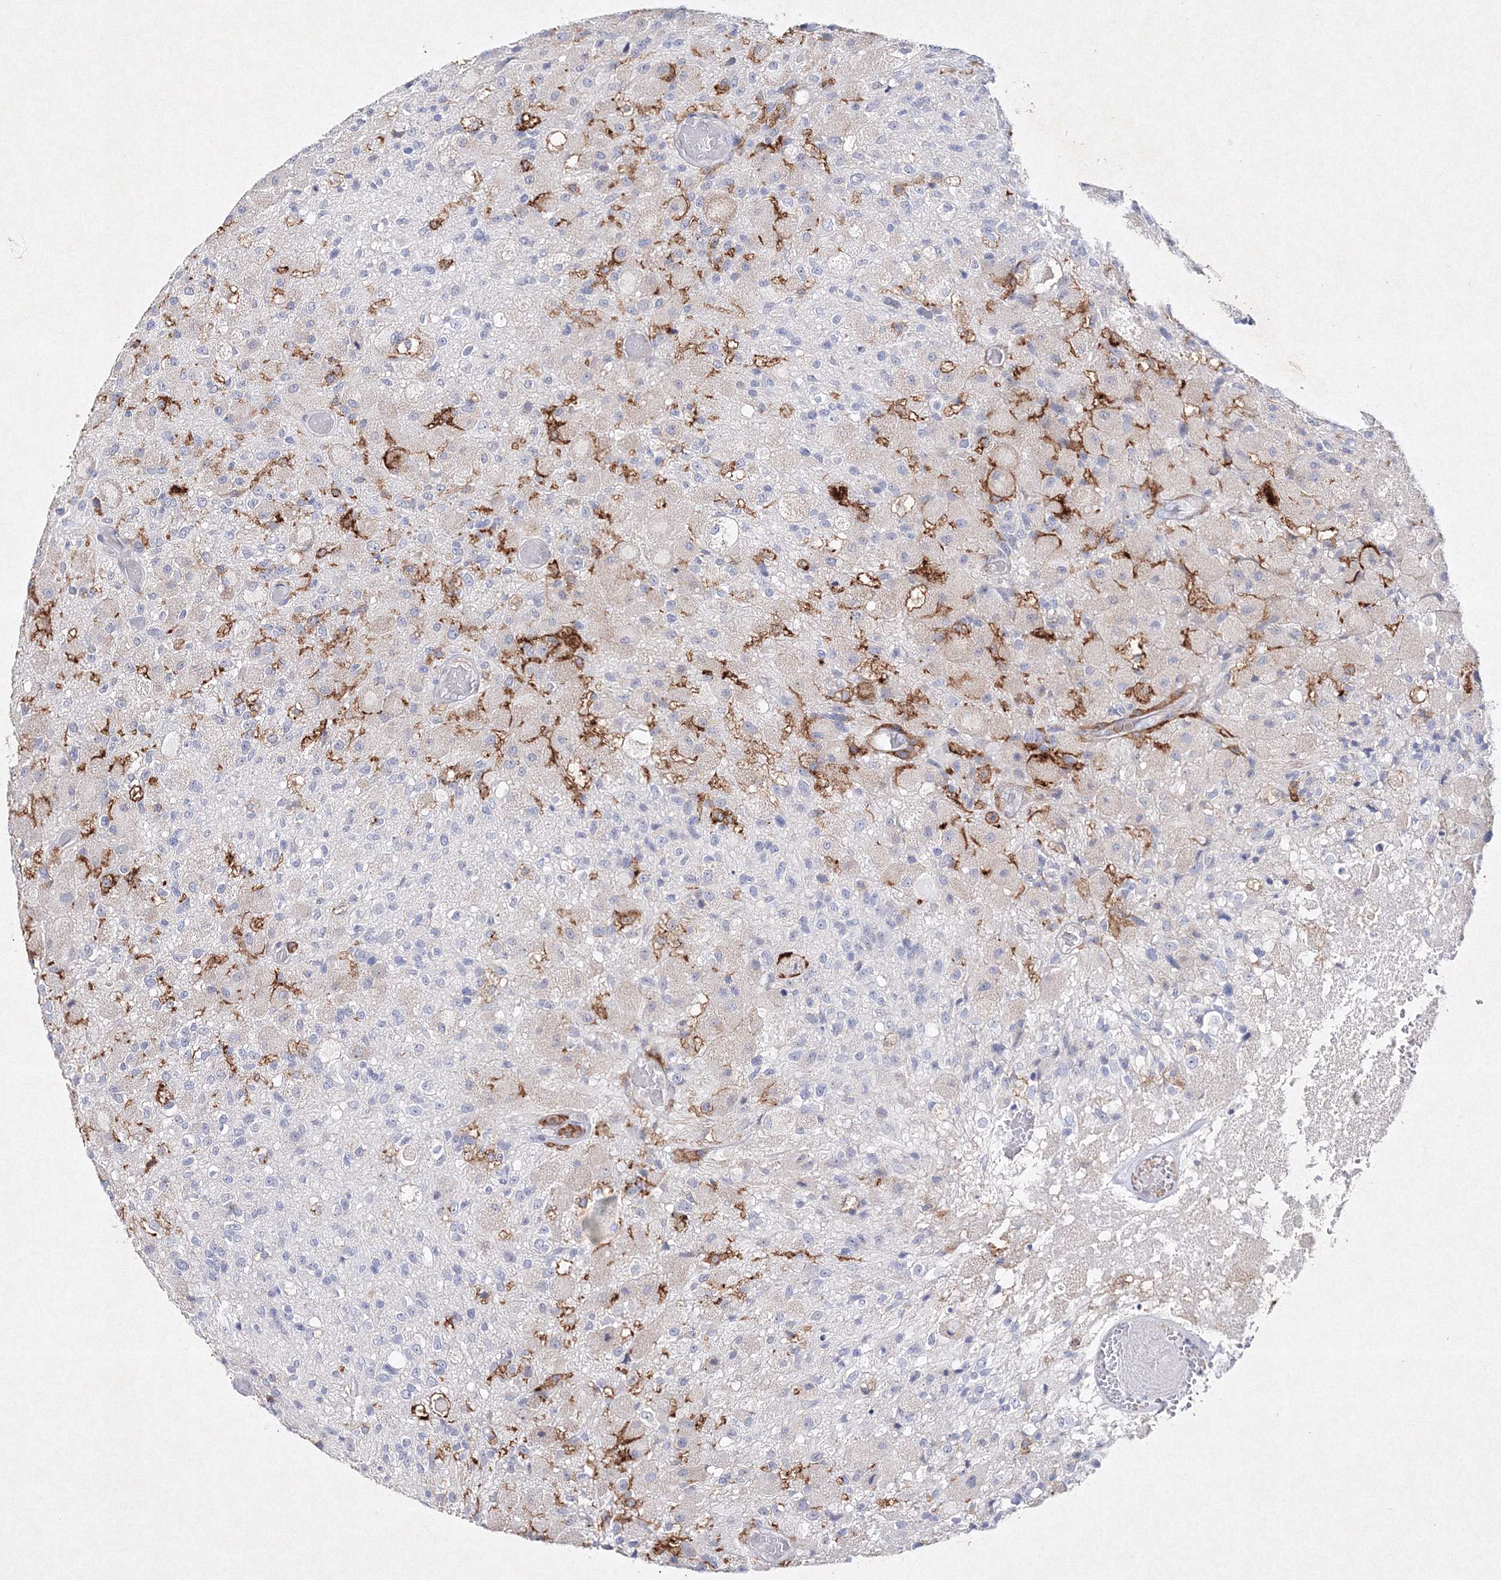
{"staining": {"intensity": "negative", "quantity": "none", "location": "none"}, "tissue": "glioma", "cell_type": "Tumor cells", "image_type": "cancer", "snomed": [{"axis": "morphology", "description": "Normal tissue, NOS"}, {"axis": "morphology", "description": "Glioma, malignant, High grade"}, {"axis": "topography", "description": "Cerebral cortex"}], "caption": "IHC photomicrograph of human glioma stained for a protein (brown), which displays no staining in tumor cells.", "gene": "HCST", "patient": {"sex": "male", "age": 77}}